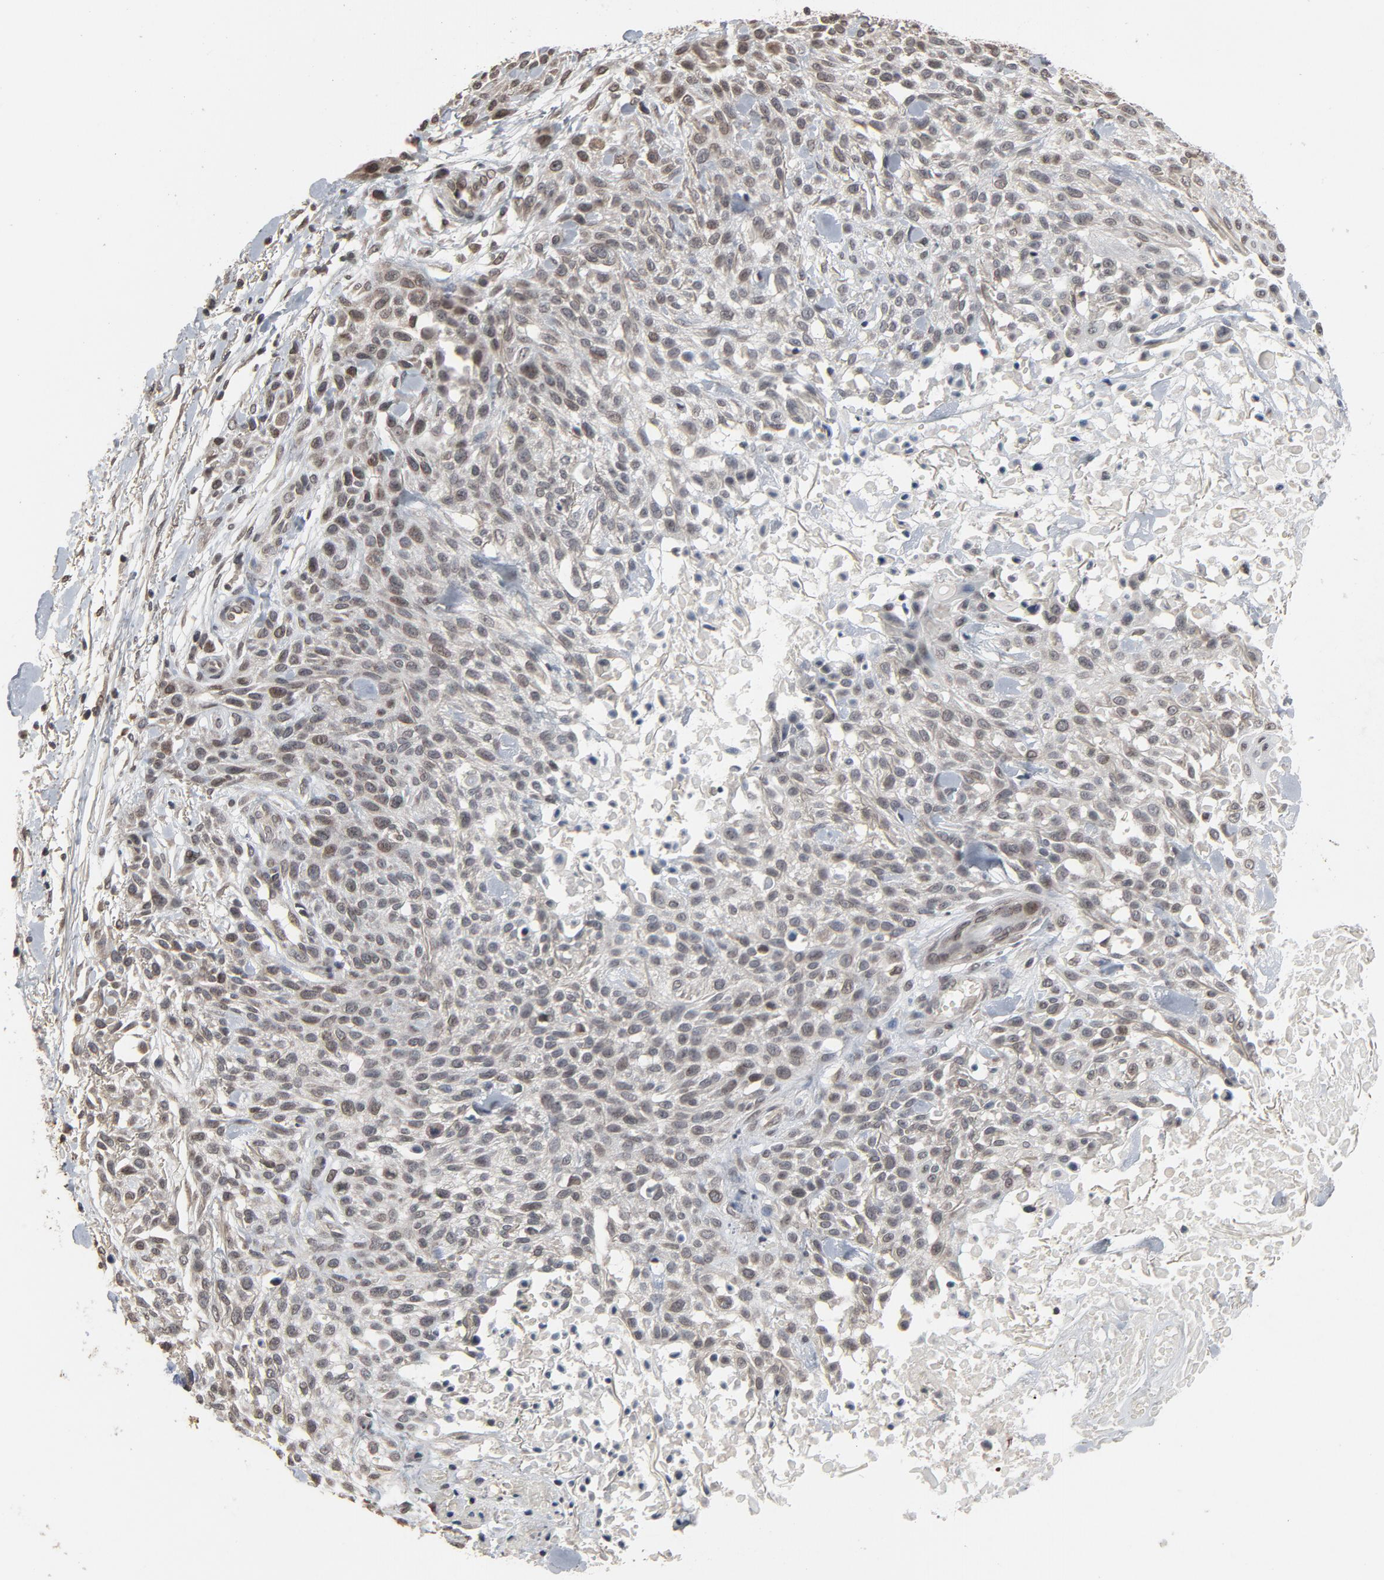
{"staining": {"intensity": "weak", "quantity": "25%-75%", "location": "nuclear"}, "tissue": "skin cancer", "cell_type": "Tumor cells", "image_type": "cancer", "snomed": [{"axis": "morphology", "description": "Squamous cell carcinoma, NOS"}, {"axis": "topography", "description": "Skin"}], "caption": "The photomicrograph demonstrates immunohistochemical staining of skin cancer. There is weak nuclear staining is appreciated in approximately 25%-75% of tumor cells.", "gene": "POM121", "patient": {"sex": "female", "age": 42}}